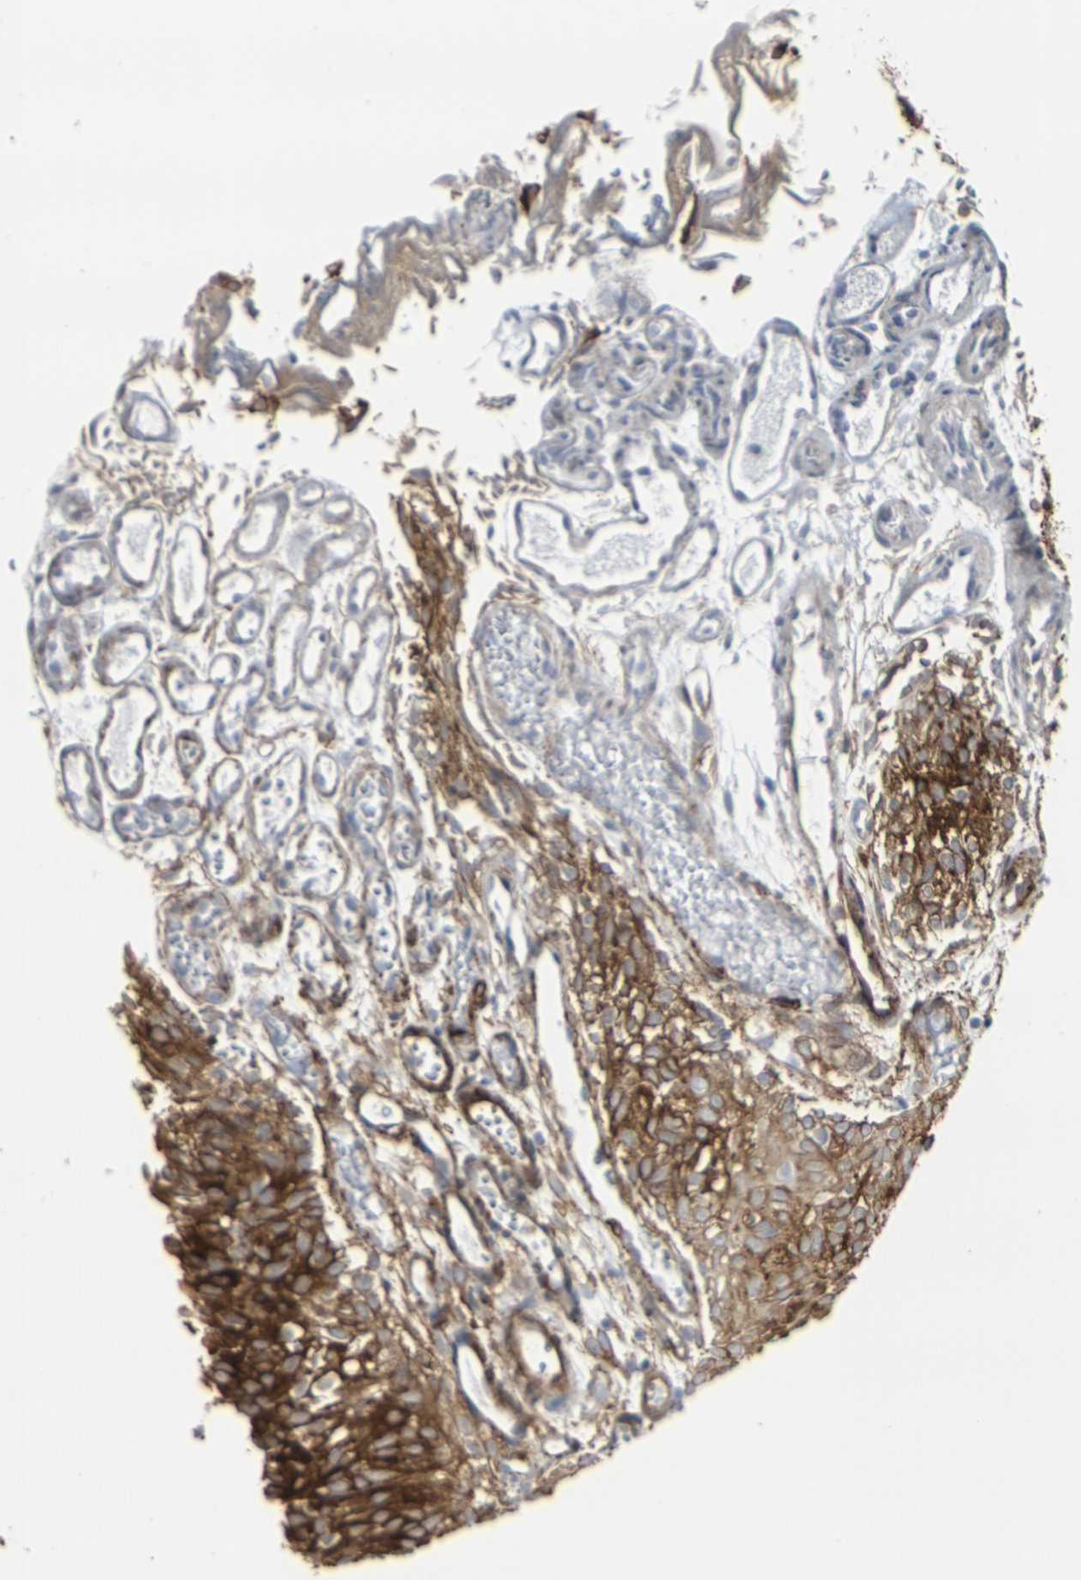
{"staining": {"intensity": "strong", "quantity": ">75%", "location": "cytoplasmic/membranous"}, "tissue": "urothelial cancer", "cell_type": "Tumor cells", "image_type": "cancer", "snomed": [{"axis": "morphology", "description": "Urothelial carcinoma, Low grade"}, {"axis": "topography", "description": "Urinary bladder"}], "caption": "Urothelial cancer stained with a brown dye exhibits strong cytoplasmic/membranous positive positivity in approximately >75% of tumor cells.", "gene": "MYOF", "patient": {"sex": "male", "age": 78}}